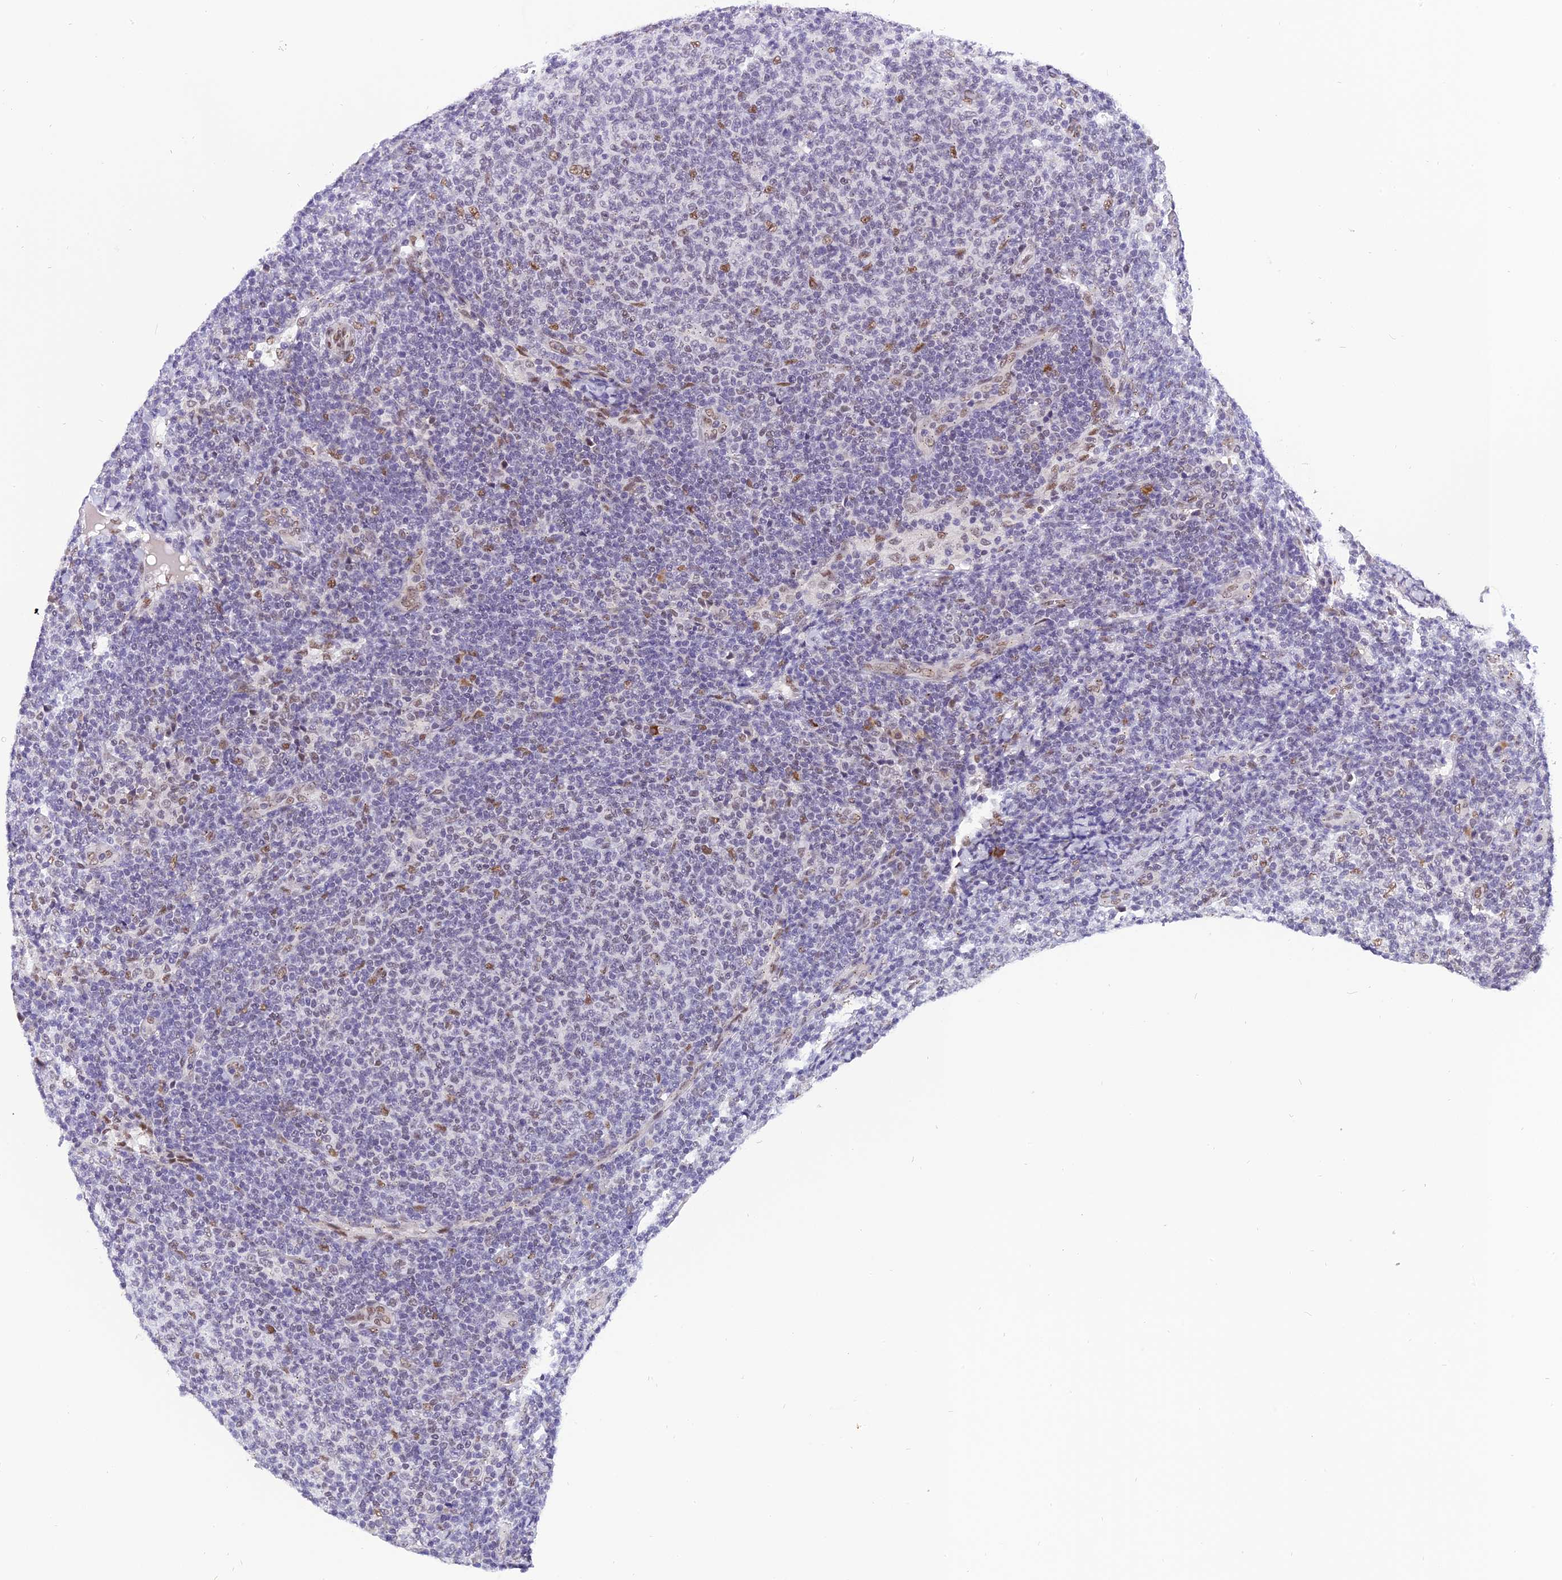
{"staining": {"intensity": "negative", "quantity": "none", "location": "none"}, "tissue": "lymphoma", "cell_type": "Tumor cells", "image_type": "cancer", "snomed": [{"axis": "morphology", "description": "Malignant lymphoma, non-Hodgkin's type, Low grade"}, {"axis": "topography", "description": "Lymph node"}], "caption": "The micrograph displays no staining of tumor cells in malignant lymphoma, non-Hodgkin's type (low-grade).", "gene": "IRF2BP1", "patient": {"sex": "male", "age": 66}}